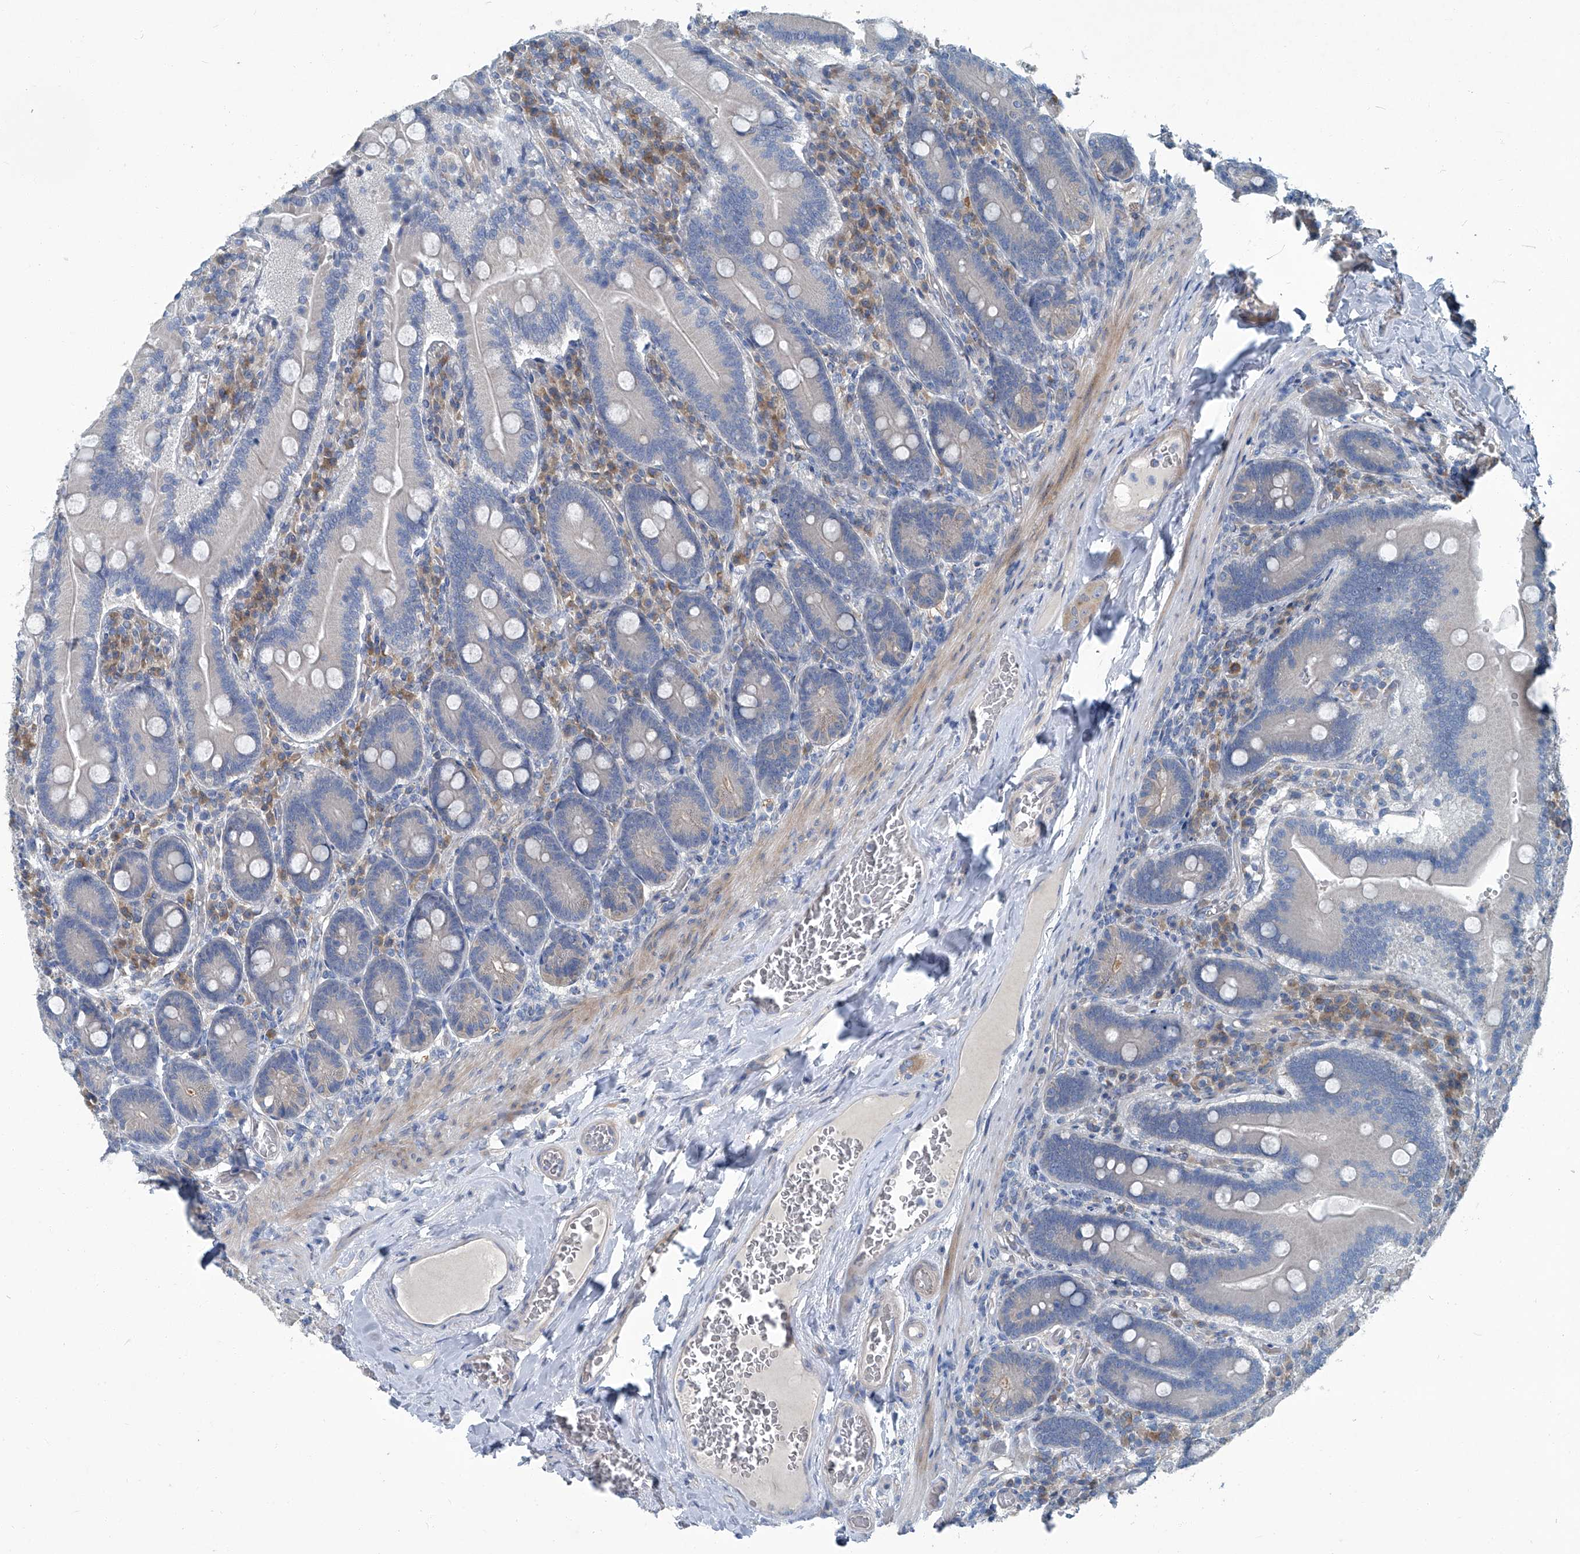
{"staining": {"intensity": "negative", "quantity": "none", "location": "none"}, "tissue": "duodenum", "cell_type": "Glandular cells", "image_type": "normal", "snomed": [{"axis": "morphology", "description": "Normal tissue, NOS"}, {"axis": "topography", "description": "Duodenum"}], "caption": "The histopathology image displays no staining of glandular cells in normal duodenum.", "gene": "SLC26A11", "patient": {"sex": "female", "age": 62}}